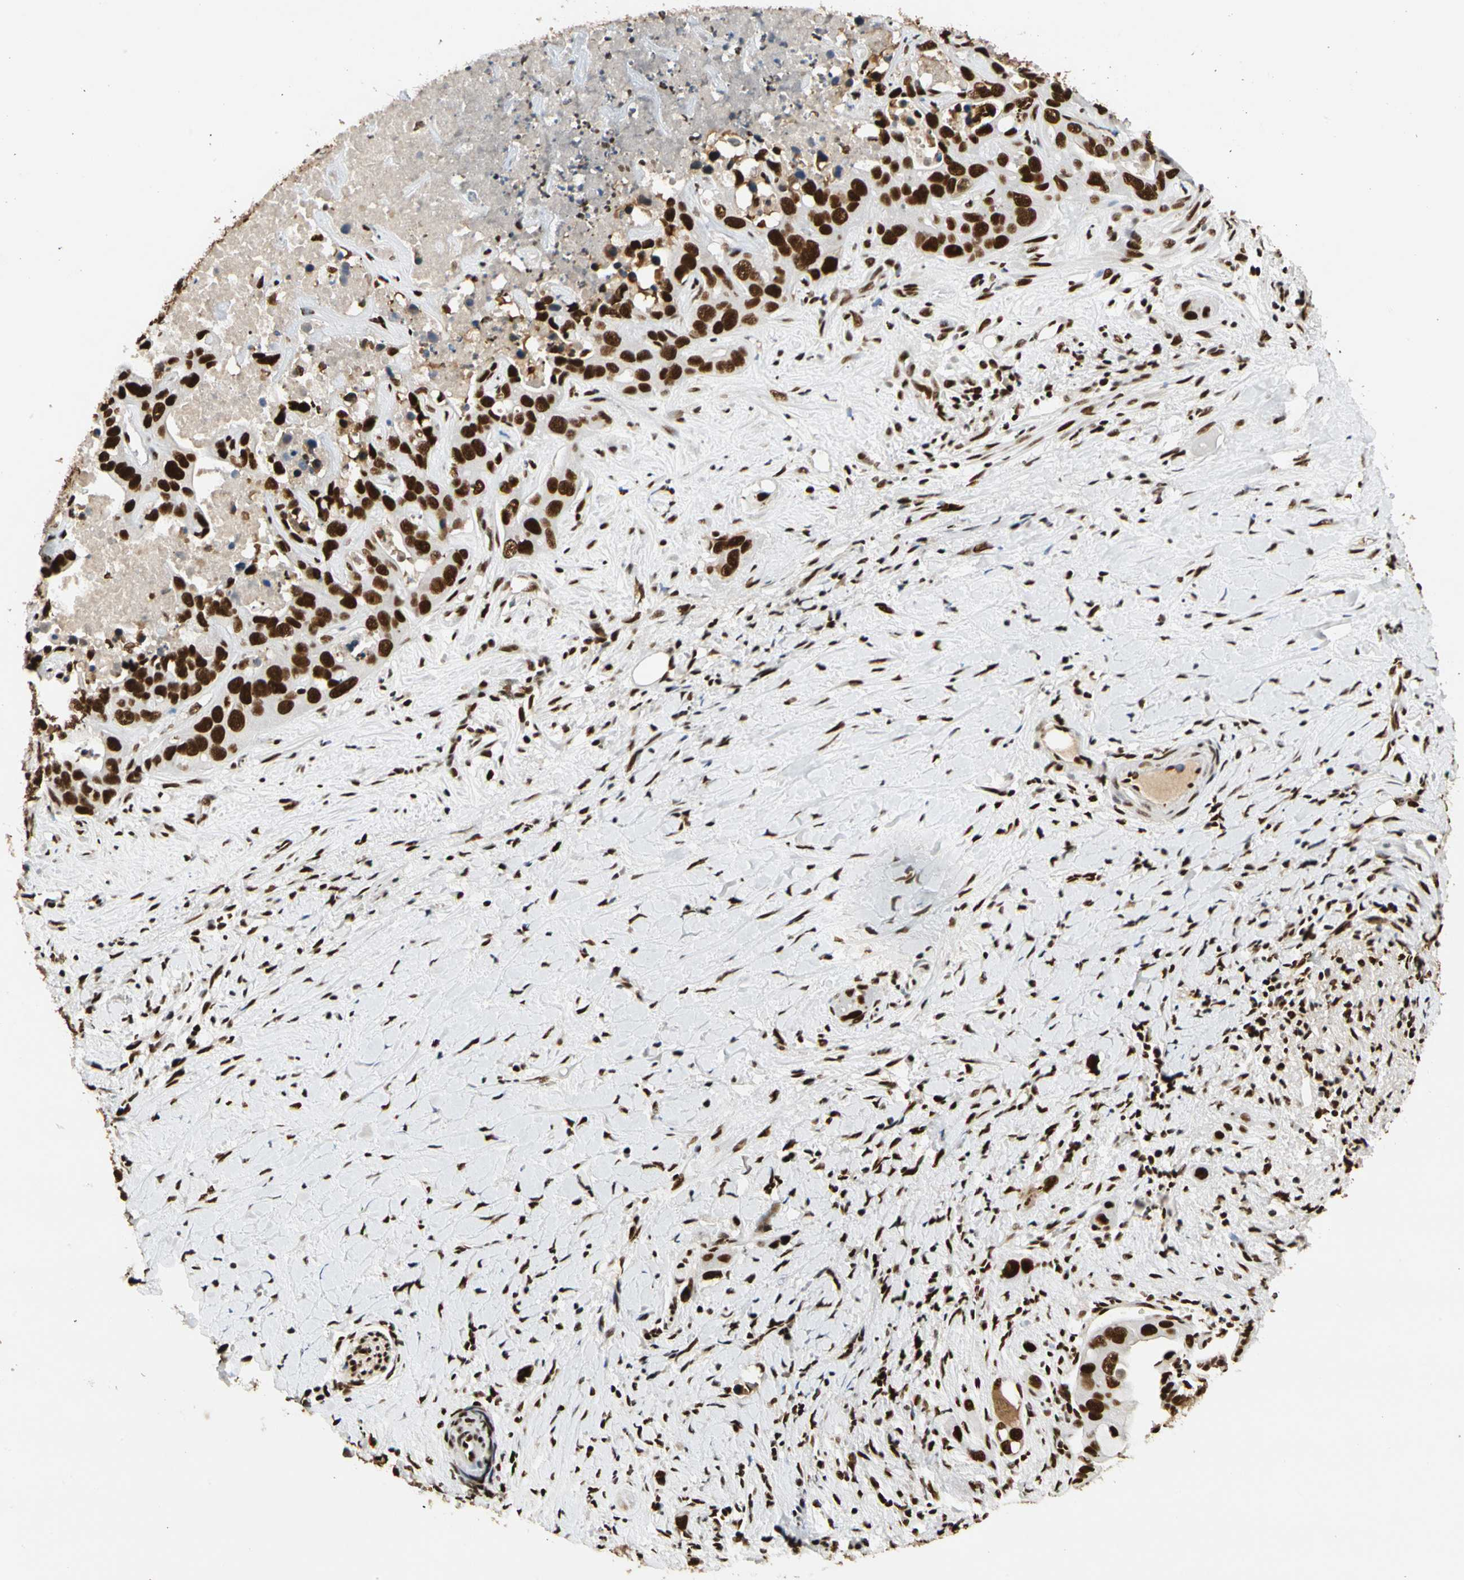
{"staining": {"intensity": "strong", "quantity": ">75%", "location": "nuclear"}, "tissue": "liver cancer", "cell_type": "Tumor cells", "image_type": "cancer", "snomed": [{"axis": "morphology", "description": "Cholangiocarcinoma"}, {"axis": "topography", "description": "Liver"}], "caption": "Immunohistochemical staining of human liver cancer shows high levels of strong nuclear protein expression in approximately >75% of tumor cells.", "gene": "CDK12", "patient": {"sex": "female", "age": 65}}